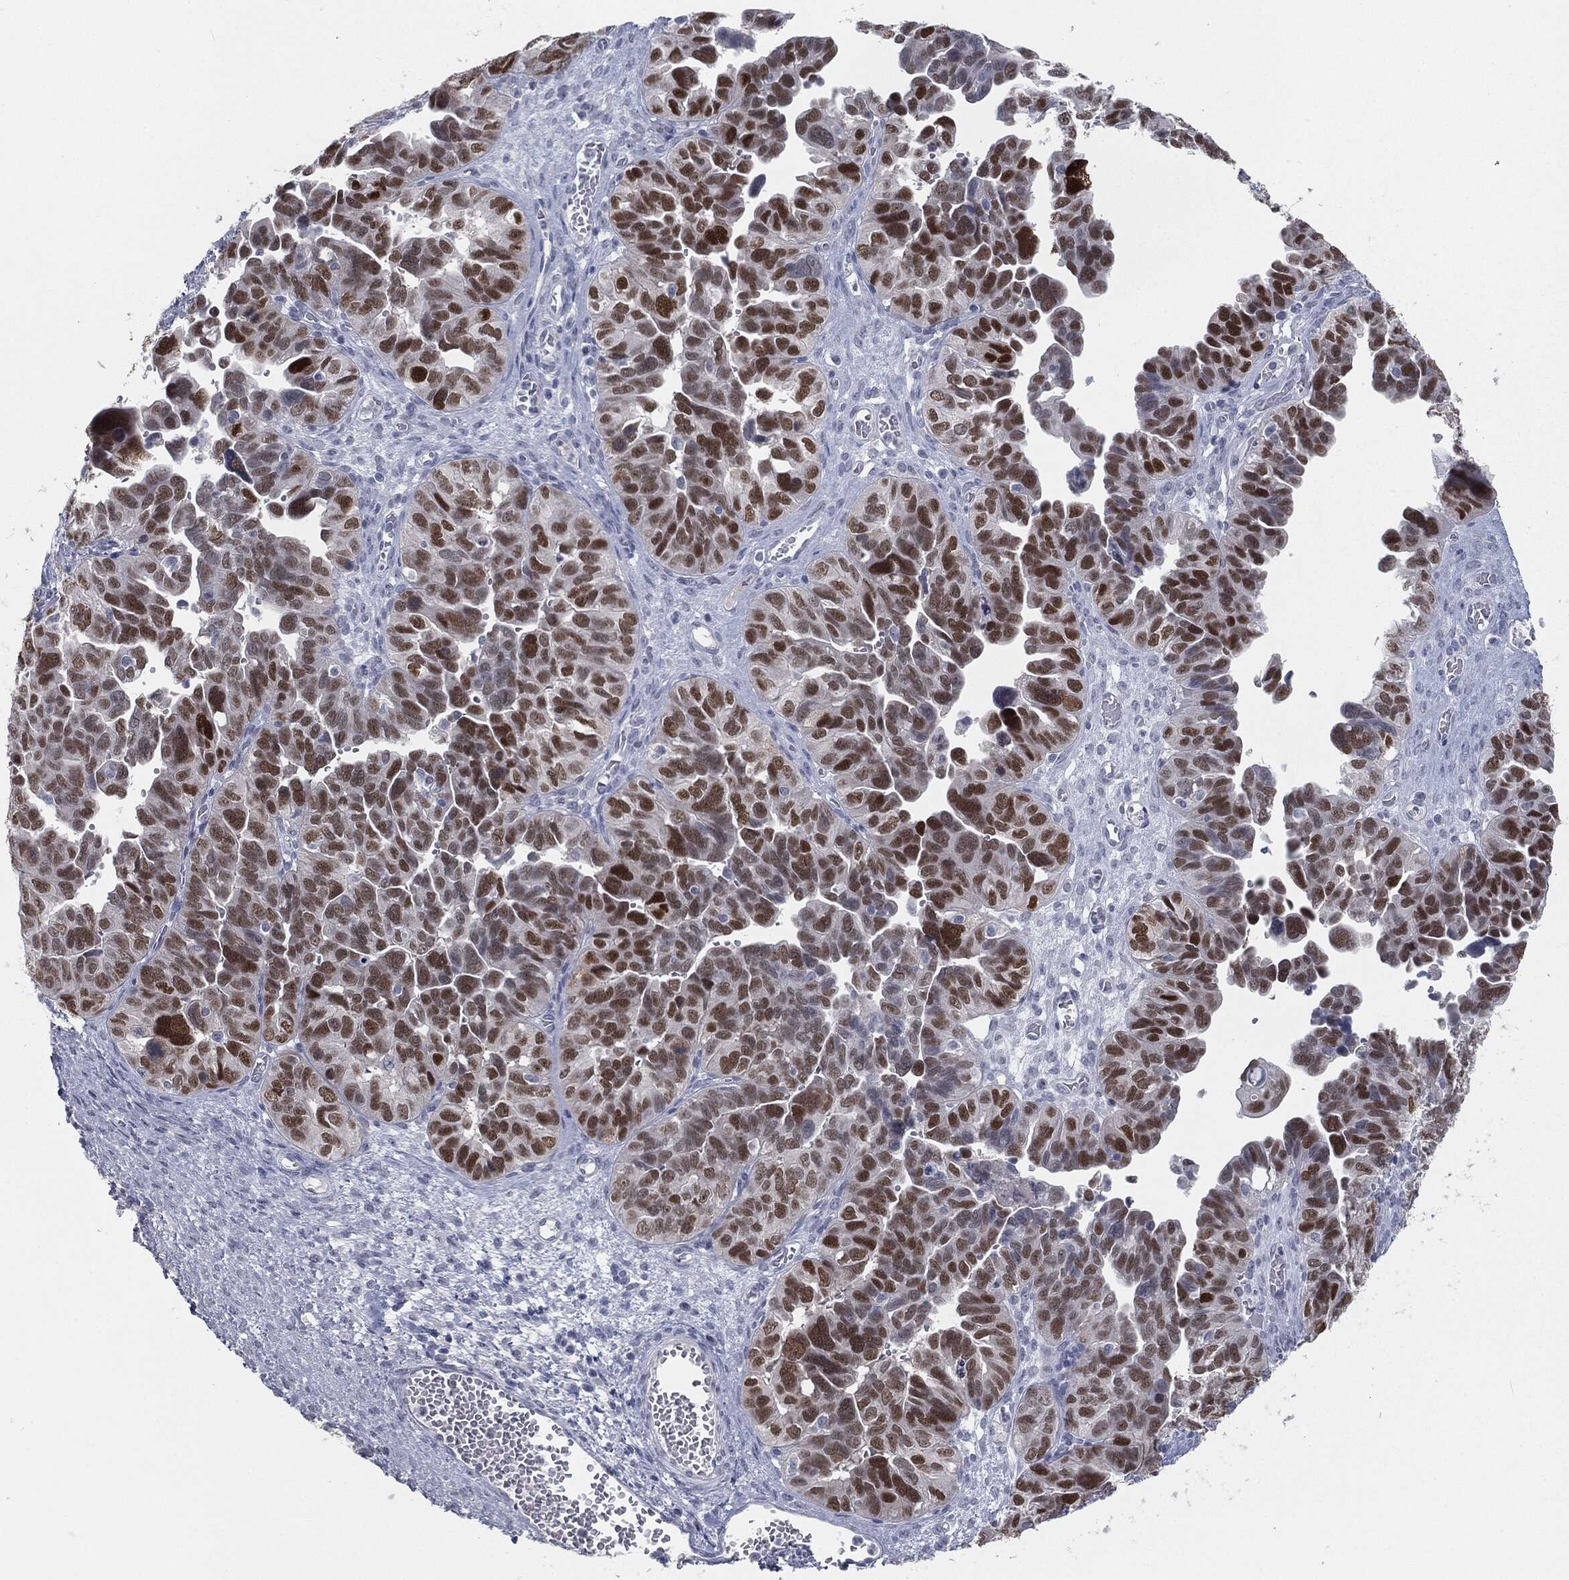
{"staining": {"intensity": "strong", "quantity": "25%-75%", "location": "nuclear"}, "tissue": "ovarian cancer", "cell_type": "Tumor cells", "image_type": "cancer", "snomed": [{"axis": "morphology", "description": "Cystadenocarcinoma, serous, NOS"}, {"axis": "topography", "description": "Ovary"}], "caption": "Strong nuclear staining is appreciated in approximately 25%-75% of tumor cells in ovarian cancer (serous cystadenocarcinoma). The staining was performed using DAB (3,3'-diaminobenzidine), with brown indicating positive protein expression. Nuclei are stained blue with hematoxylin.", "gene": "PRAME", "patient": {"sex": "female", "age": 64}}